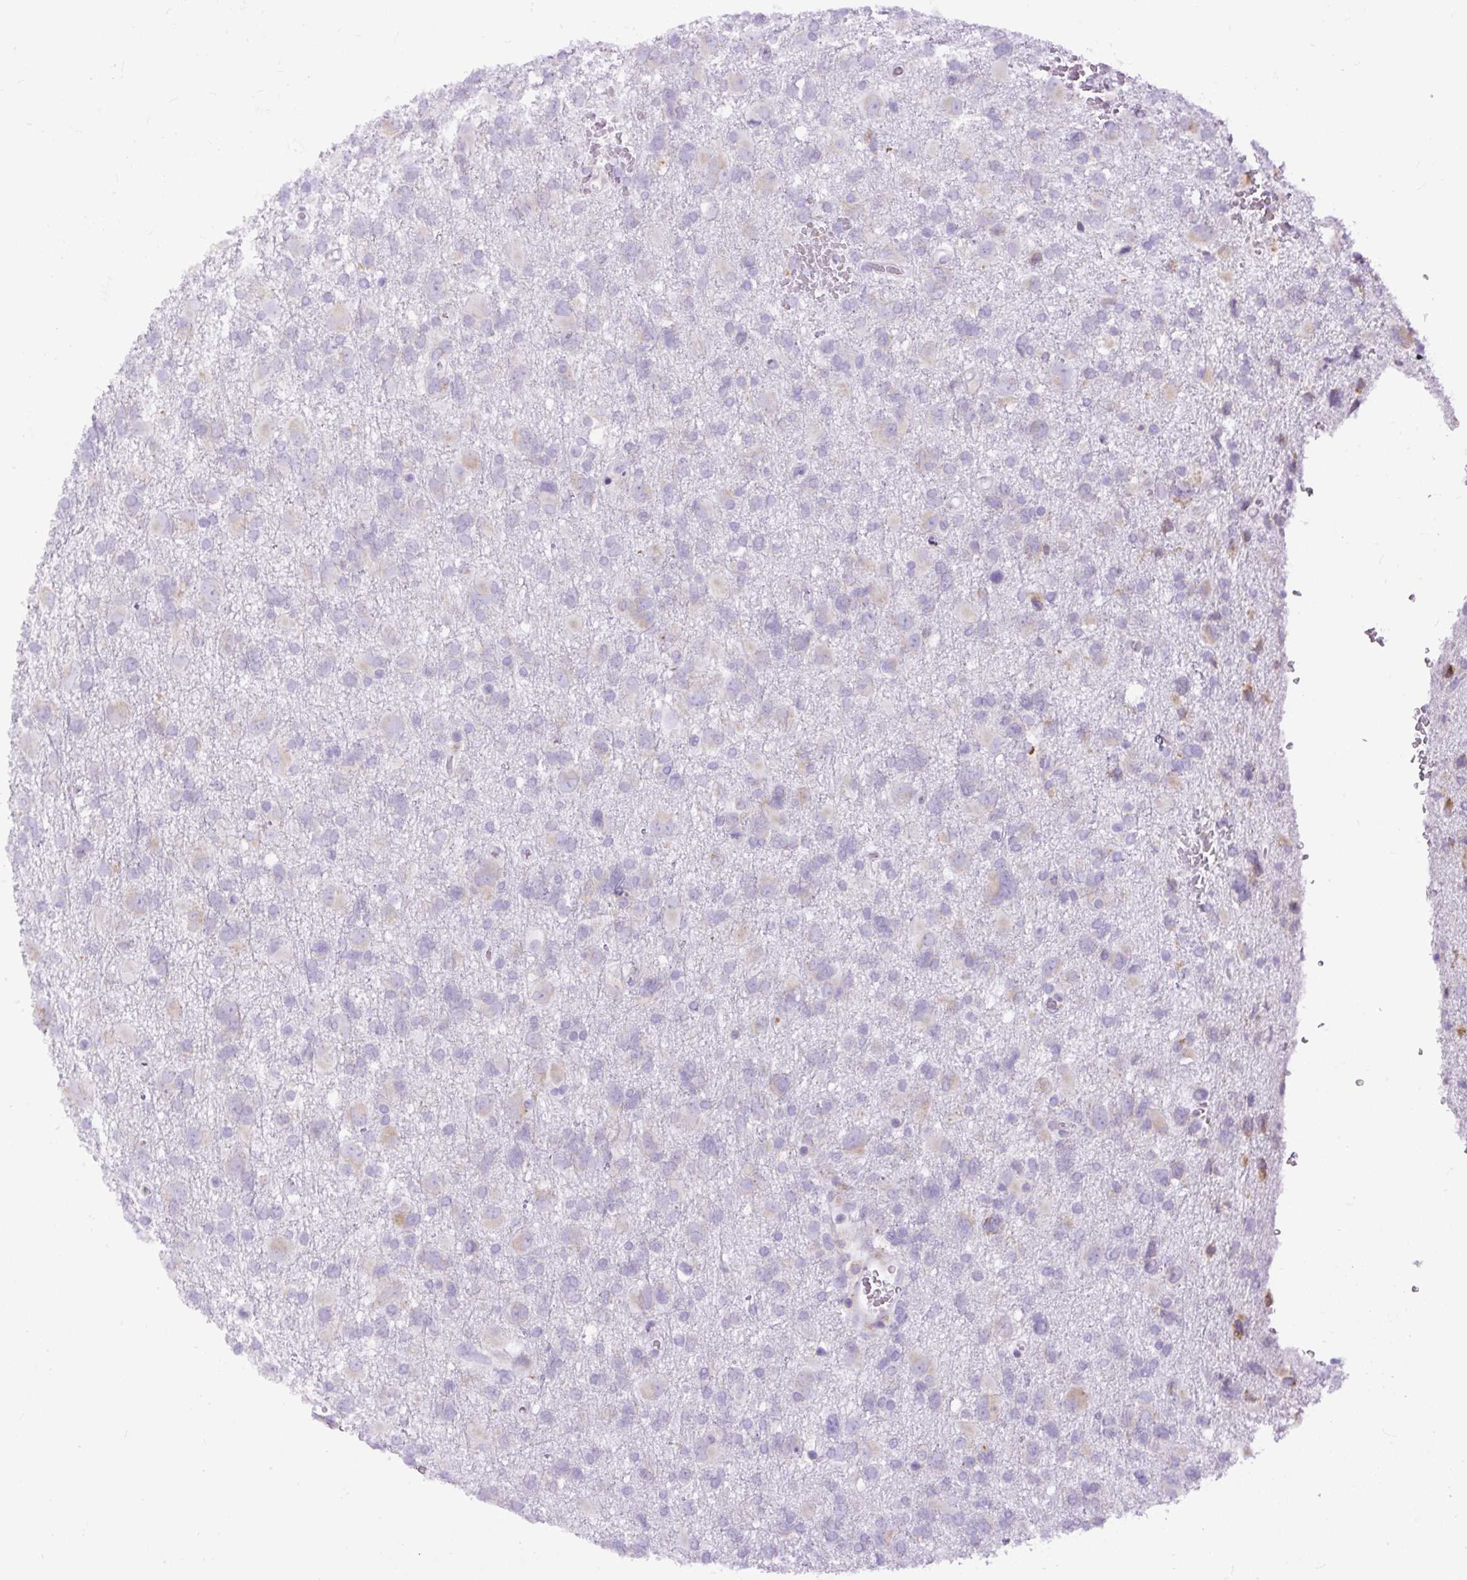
{"staining": {"intensity": "negative", "quantity": "none", "location": "none"}, "tissue": "glioma", "cell_type": "Tumor cells", "image_type": "cancer", "snomed": [{"axis": "morphology", "description": "Glioma, malignant, High grade"}, {"axis": "topography", "description": "Brain"}], "caption": "Immunohistochemistry of human glioma shows no expression in tumor cells.", "gene": "DDOST", "patient": {"sex": "male", "age": 61}}